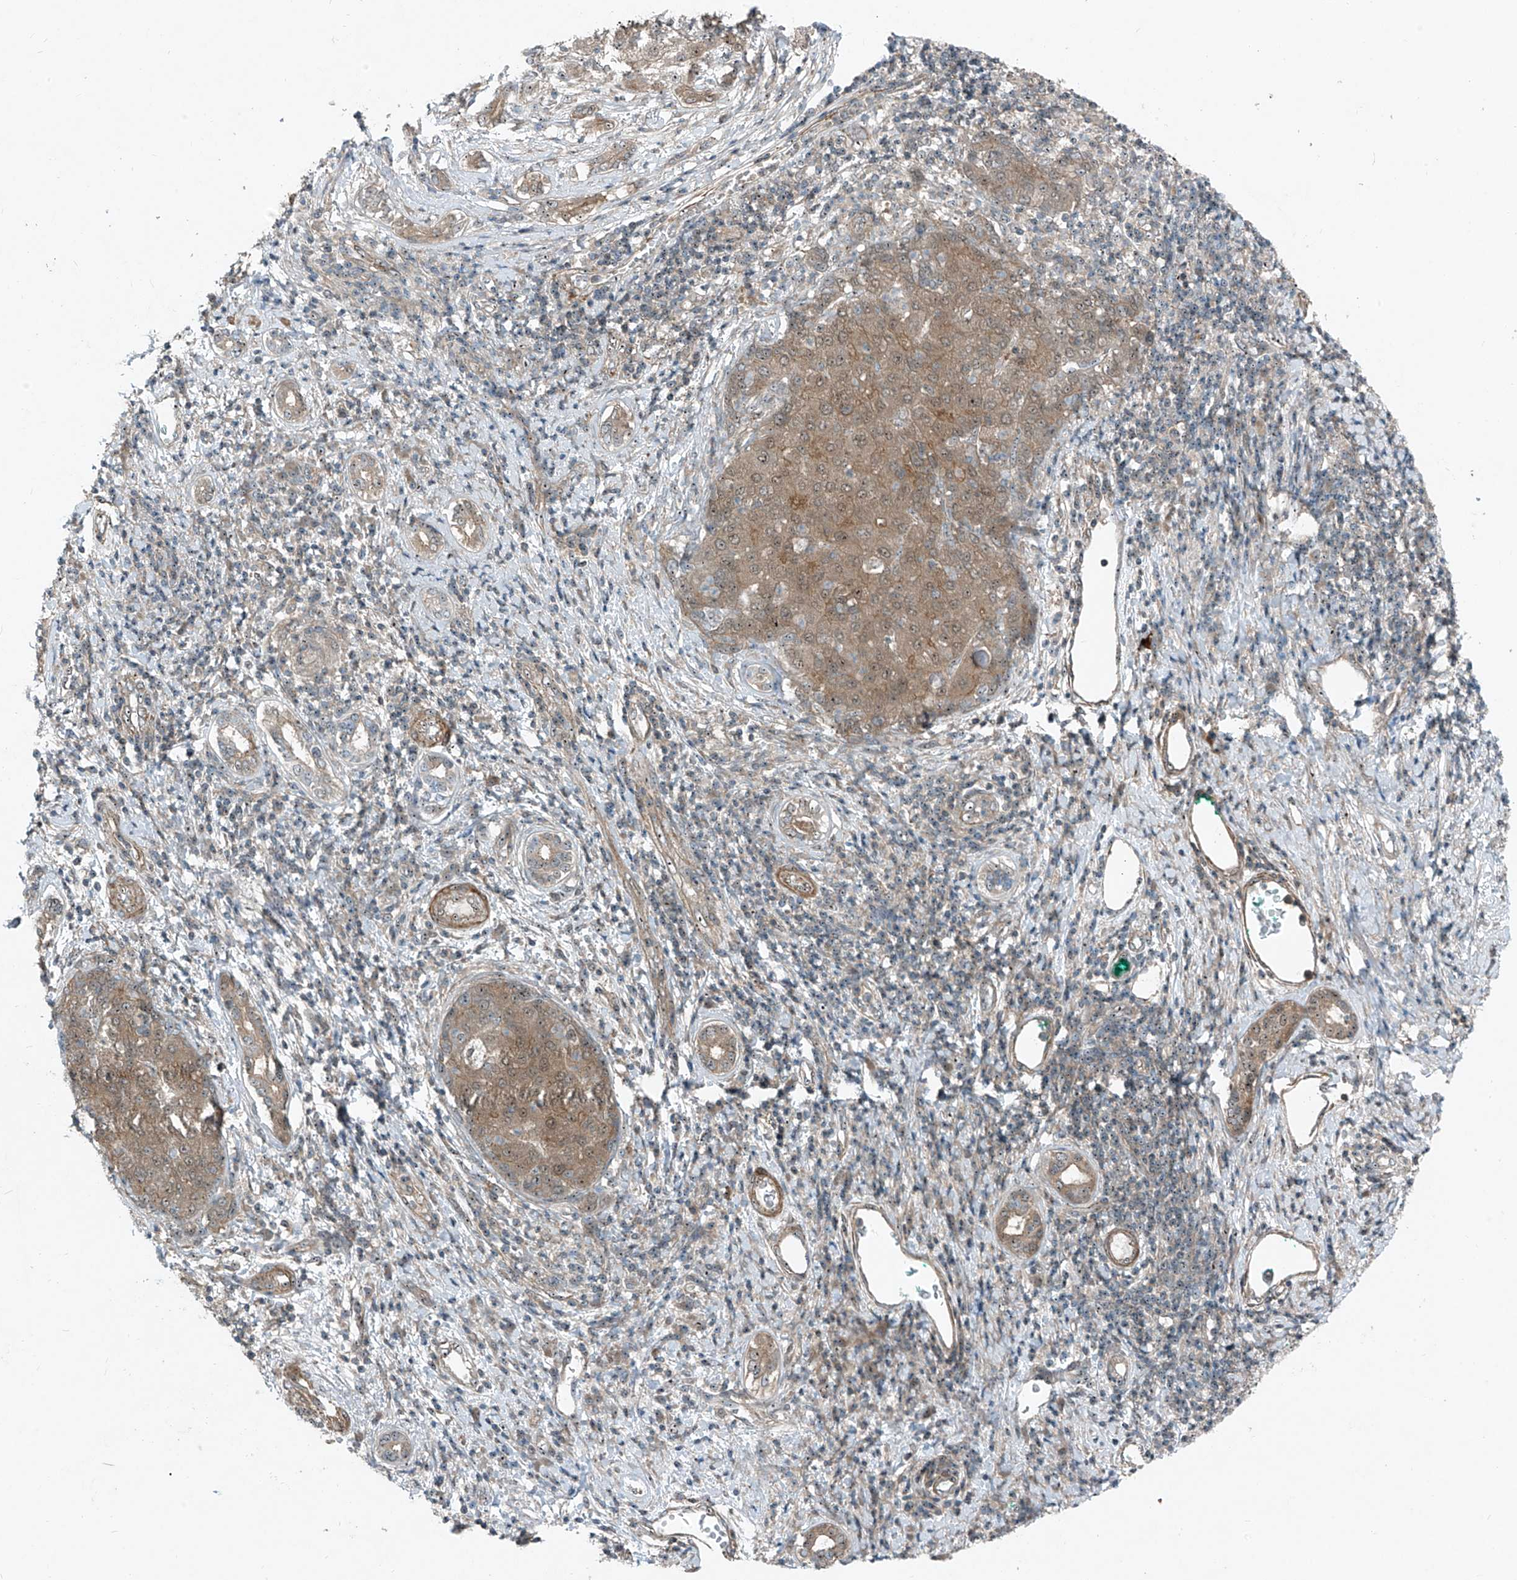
{"staining": {"intensity": "weak", "quantity": ">75%", "location": "cytoplasmic/membranous,nuclear"}, "tissue": "liver cancer", "cell_type": "Tumor cells", "image_type": "cancer", "snomed": [{"axis": "morphology", "description": "Carcinoma, Hepatocellular, NOS"}, {"axis": "topography", "description": "Liver"}], "caption": "A low amount of weak cytoplasmic/membranous and nuclear staining is present in about >75% of tumor cells in liver hepatocellular carcinoma tissue.", "gene": "PPCS", "patient": {"sex": "male", "age": 65}}